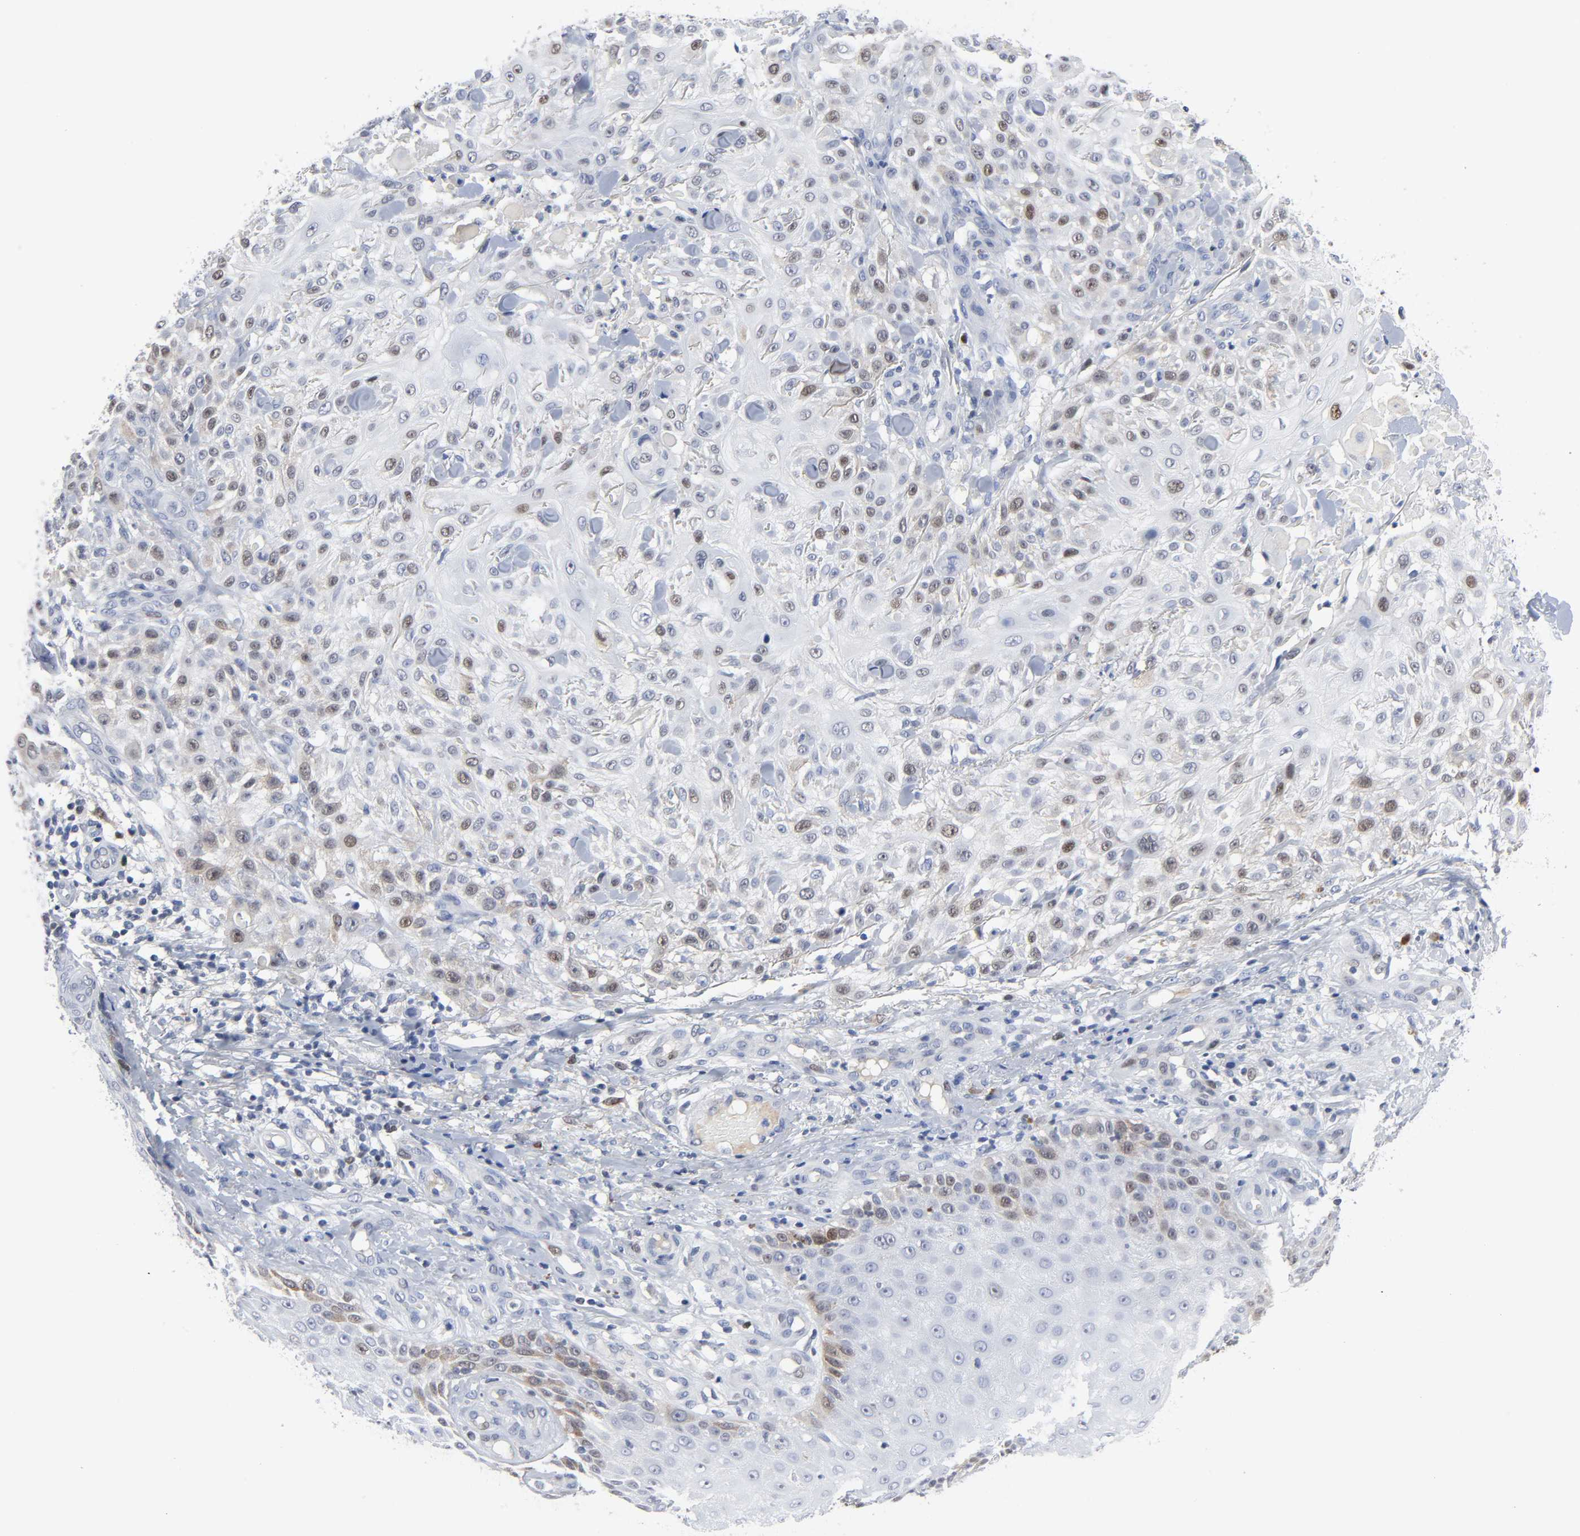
{"staining": {"intensity": "weak", "quantity": "<25%", "location": "cytoplasmic/membranous,nuclear"}, "tissue": "skin cancer", "cell_type": "Tumor cells", "image_type": "cancer", "snomed": [{"axis": "morphology", "description": "Squamous cell carcinoma, NOS"}, {"axis": "topography", "description": "Skin"}], "caption": "IHC histopathology image of skin cancer (squamous cell carcinoma) stained for a protein (brown), which shows no positivity in tumor cells.", "gene": "WEE1", "patient": {"sex": "female", "age": 42}}